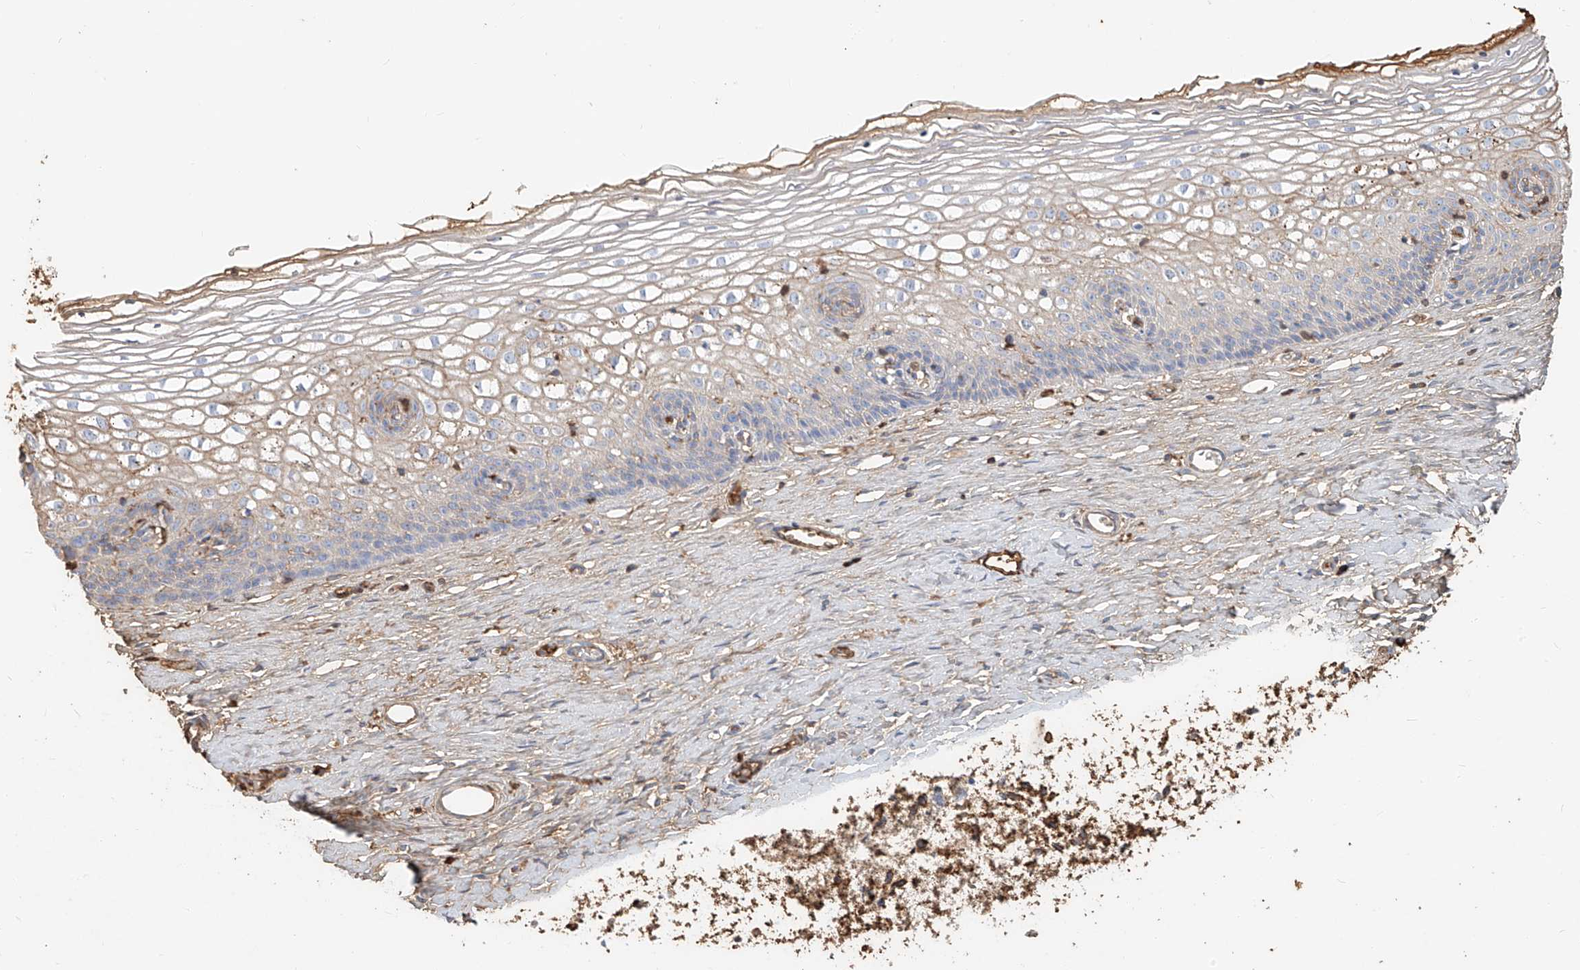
{"staining": {"intensity": "negative", "quantity": "none", "location": "none"}, "tissue": "cervix", "cell_type": "Glandular cells", "image_type": "normal", "snomed": [{"axis": "morphology", "description": "Normal tissue, NOS"}, {"axis": "topography", "description": "Cervix"}], "caption": "Immunohistochemistry of normal cervix displays no expression in glandular cells.", "gene": "ZFP30", "patient": {"sex": "female", "age": 33}}